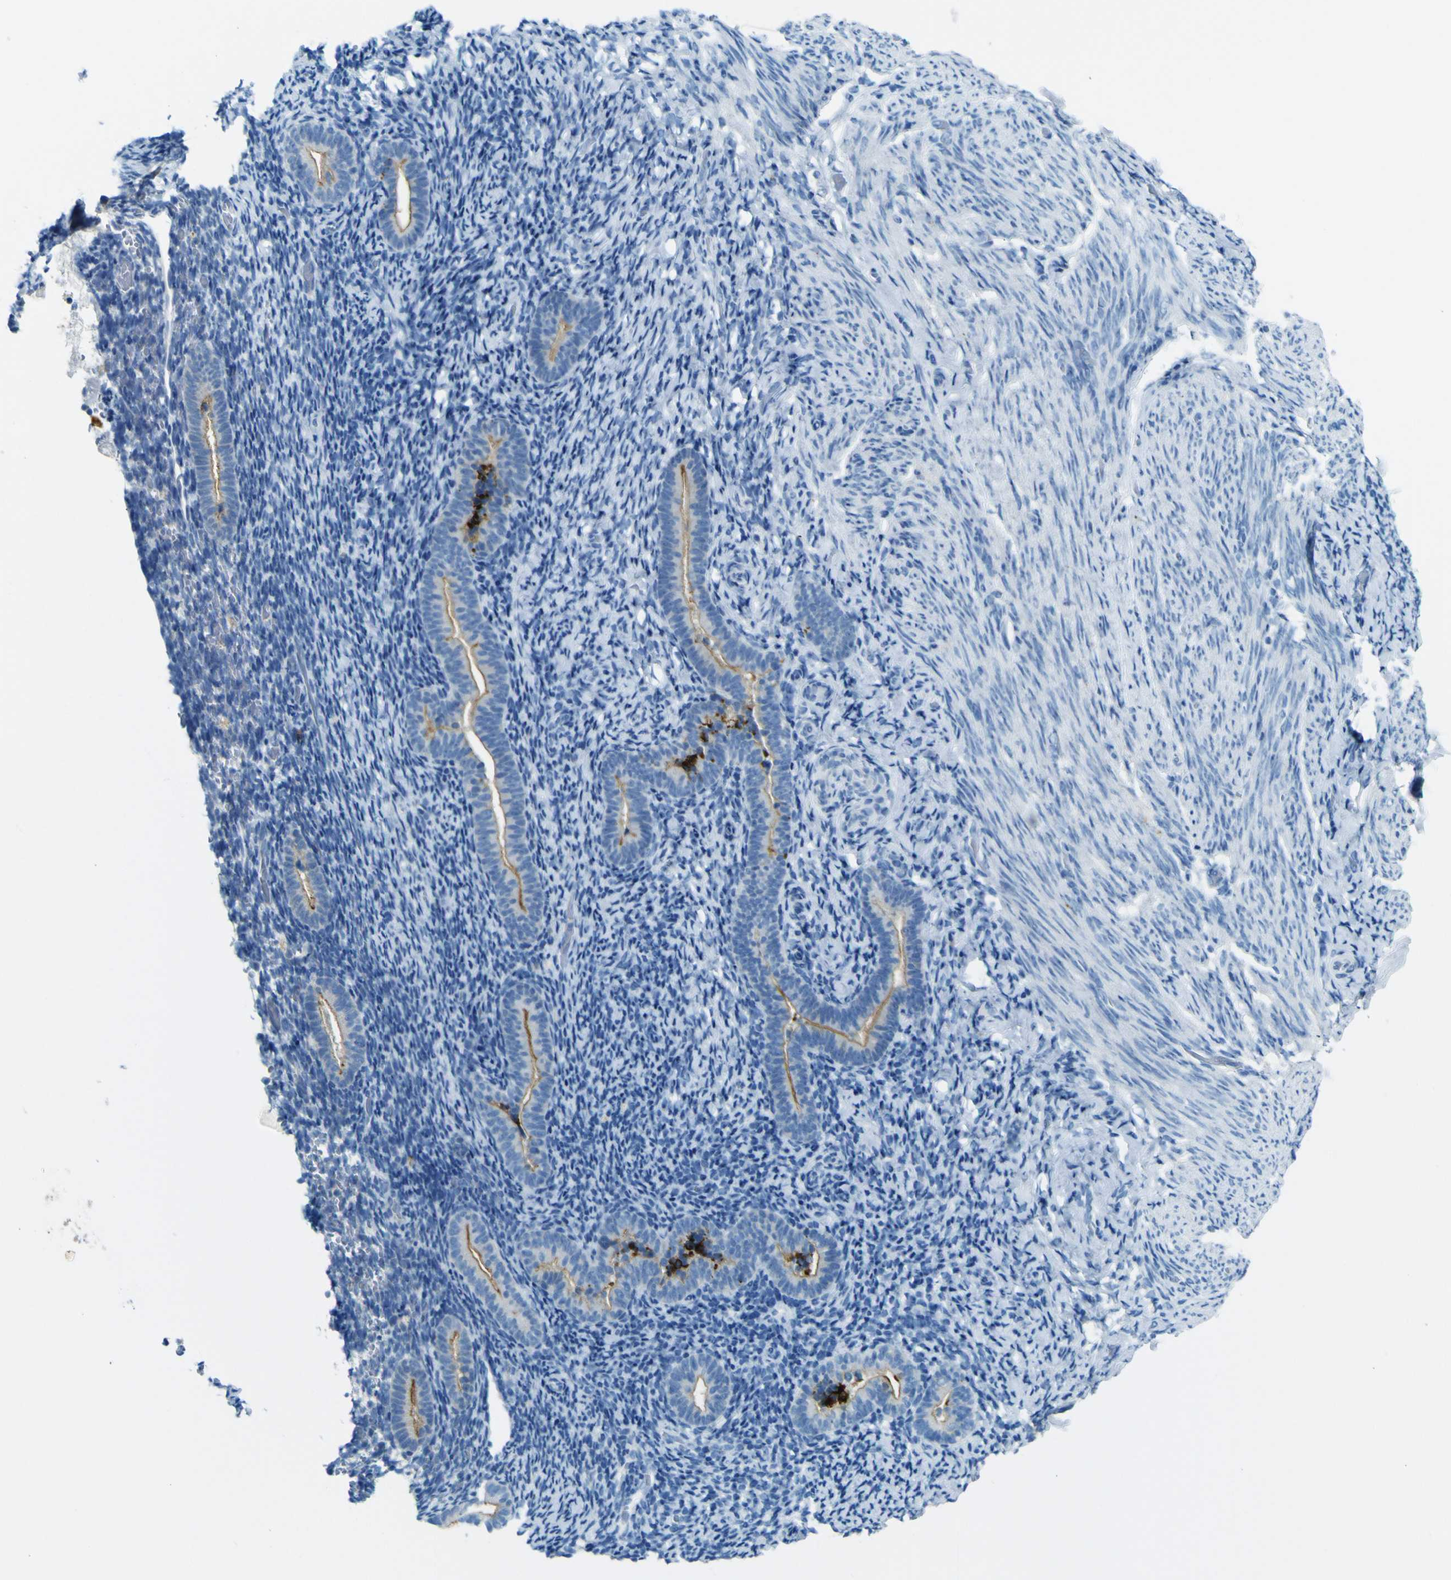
{"staining": {"intensity": "negative", "quantity": "none", "location": "none"}, "tissue": "endometrium", "cell_type": "Cells in endometrial stroma", "image_type": "normal", "snomed": [{"axis": "morphology", "description": "Normal tissue, NOS"}, {"axis": "topography", "description": "Endometrium"}], "caption": "This is a micrograph of IHC staining of normal endometrium, which shows no expression in cells in endometrial stroma.", "gene": "SORCS1", "patient": {"sex": "female", "age": 51}}